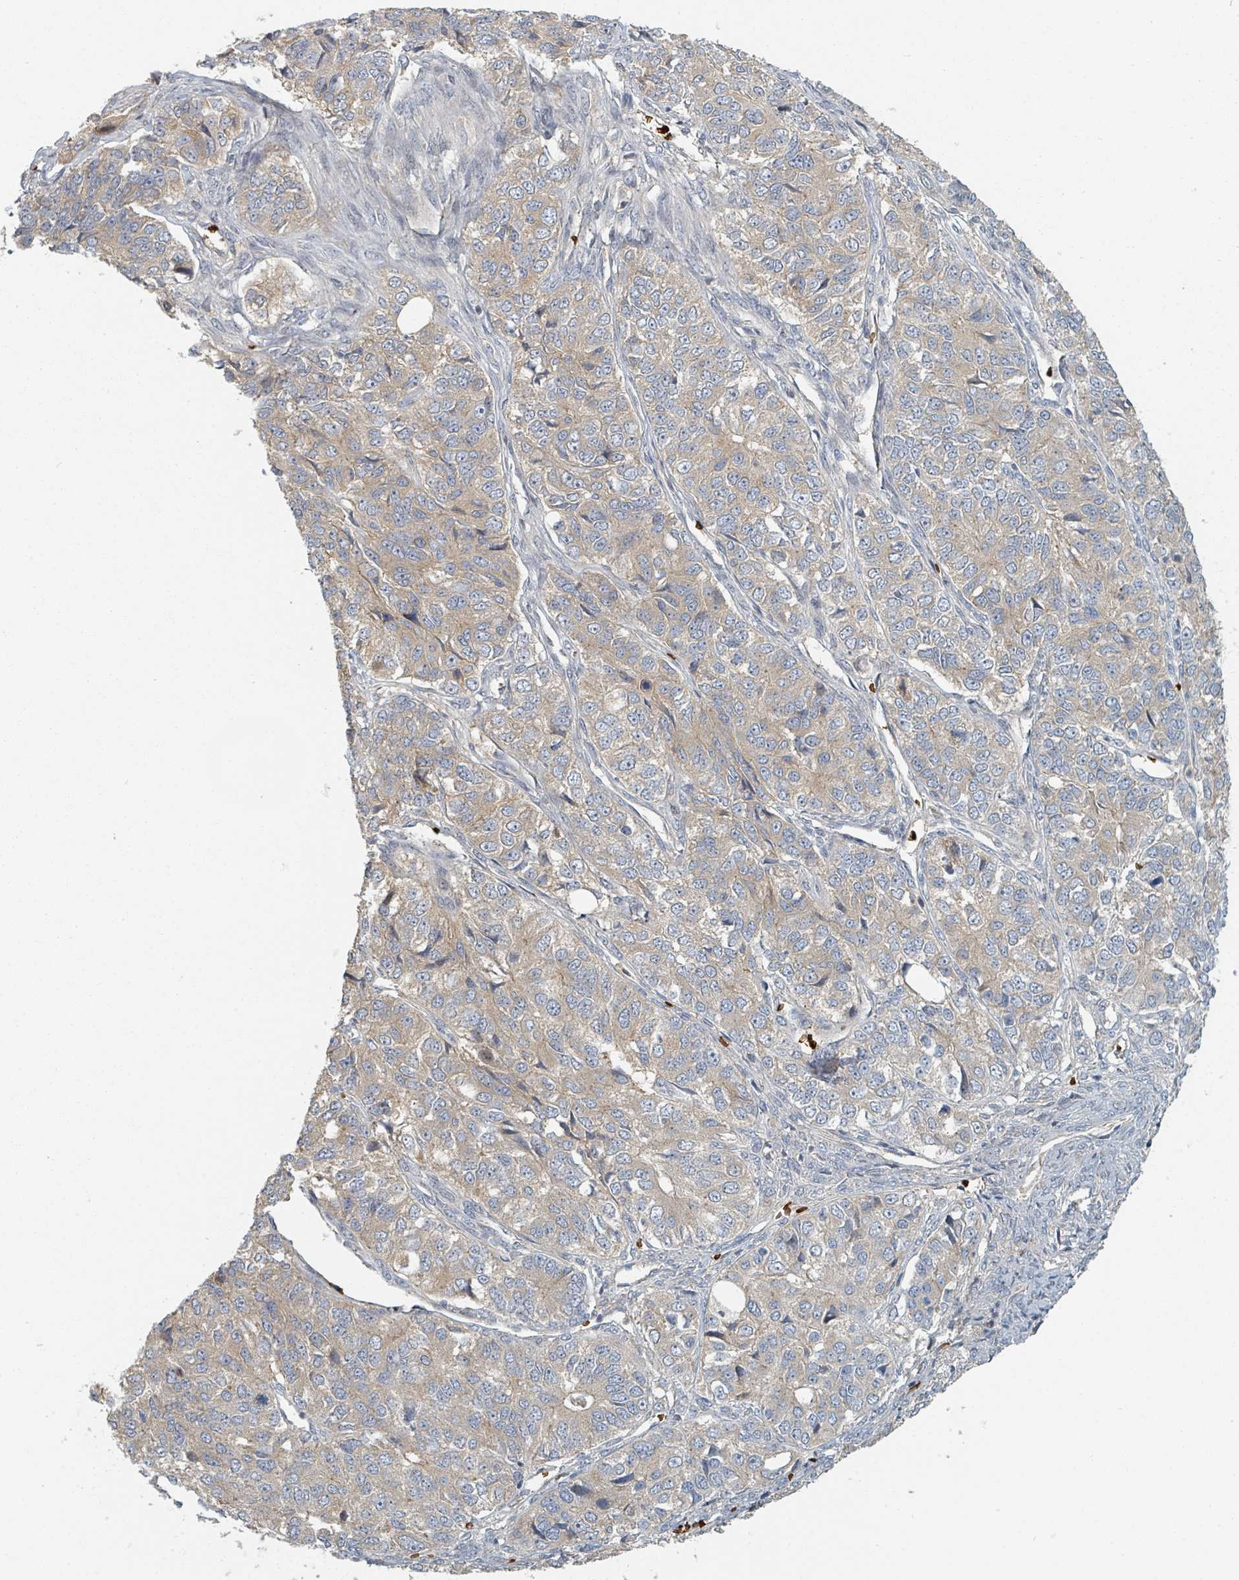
{"staining": {"intensity": "weak", "quantity": "<25%", "location": "cytoplasmic/membranous"}, "tissue": "ovarian cancer", "cell_type": "Tumor cells", "image_type": "cancer", "snomed": [{"axis": "morphology", "description": "Carcinoma, endometroid"}, {"axis": "topography", "description": "Ovary"}], "caption": "Human endometroid carcinoma (ovarian) stained for a protein using IHC shows no positivity in tumor cells.", "gene": "TRPC4AP", "patient": {"sex": "female", "age": 51}}